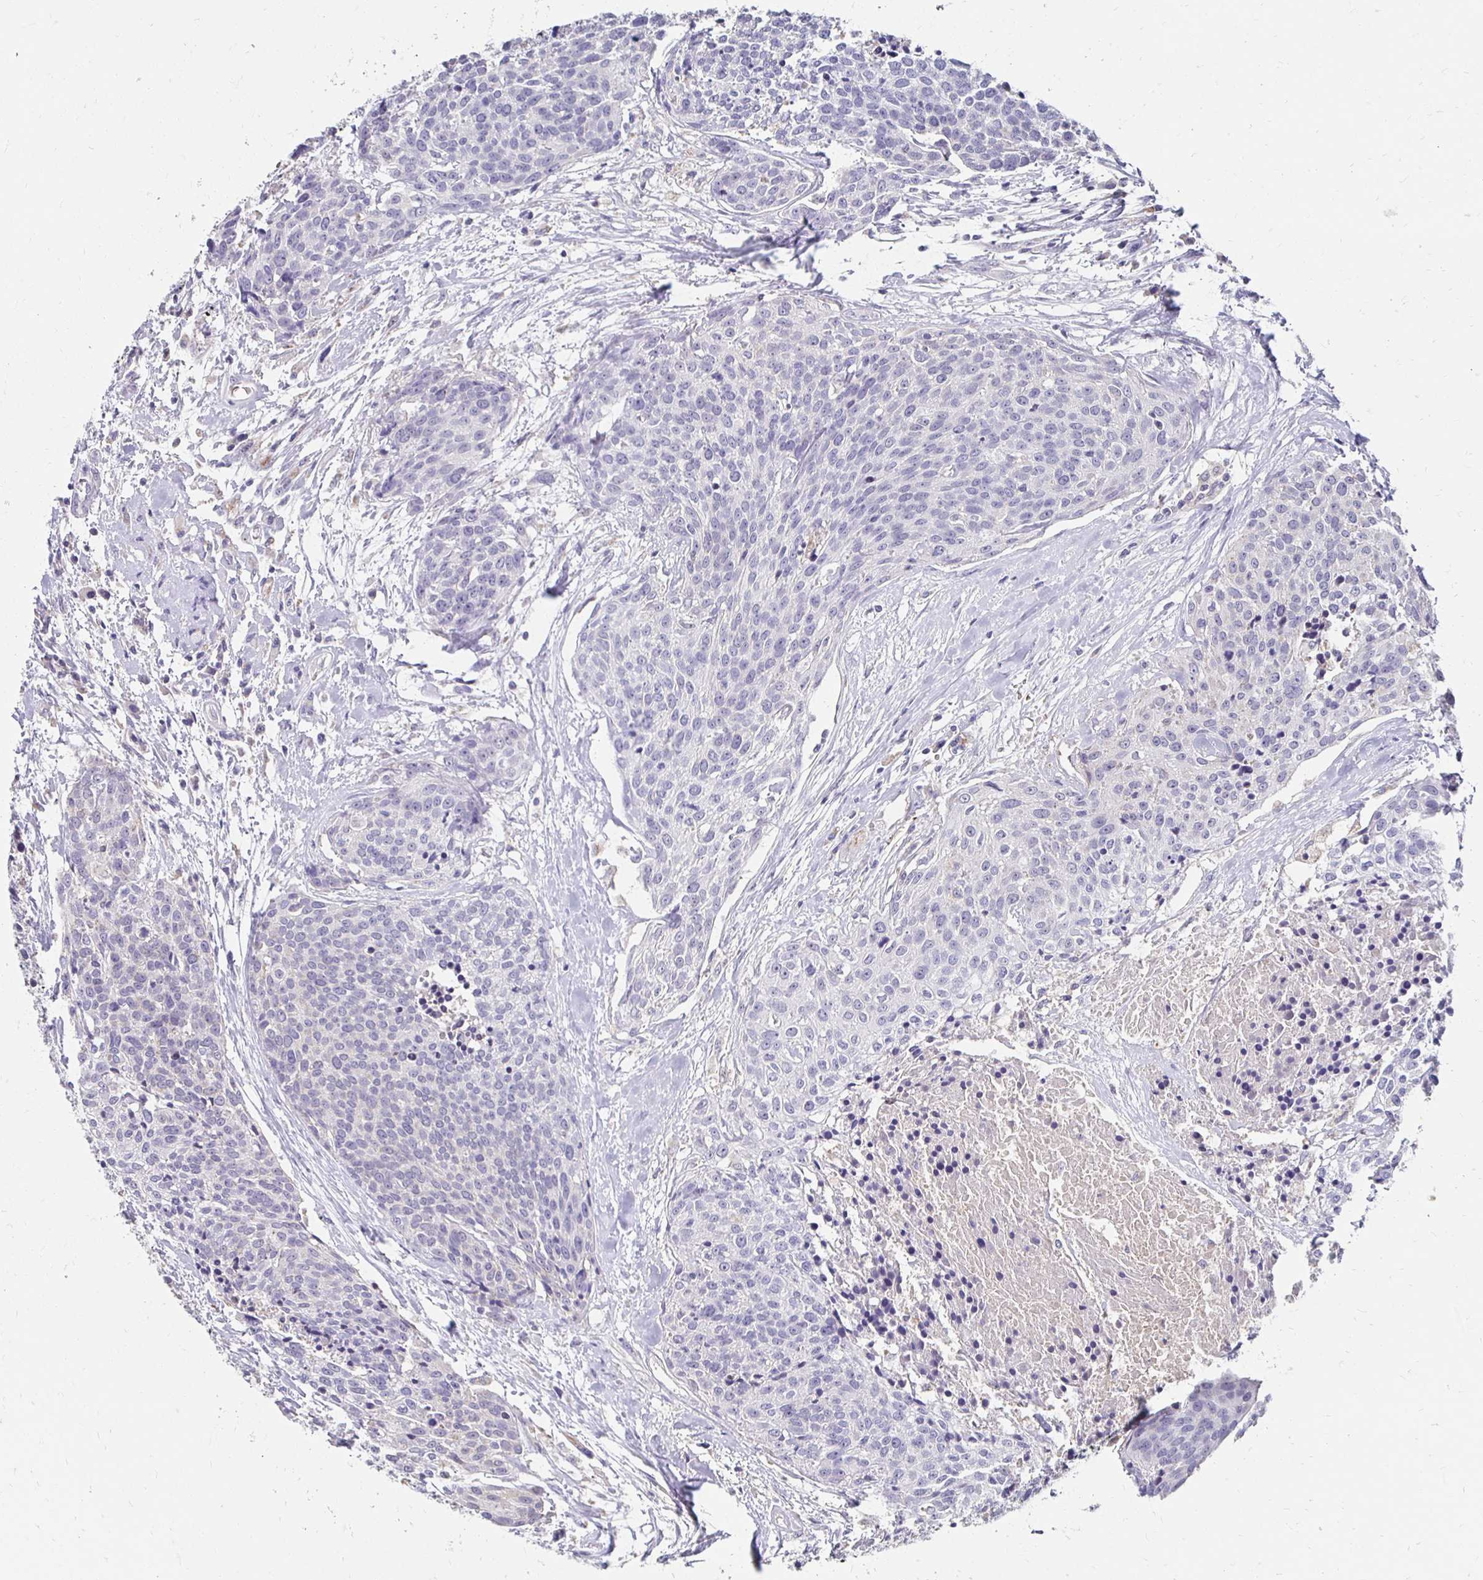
{"staining": {"intensity": "negative", "quantity": "none", "location": "none"}, "tissue": "head and neck cancer", "cell_type": "Tumor cells", "image_type": "cancer", "snomed": [{"axis": "morphology", "description": "Squamous cell carcinoma, NOS"}, {"axis": "topography", "description": "Oral tissue"}, {"axis": "topography", "description": "Head-Neck"}], "caption": "Photomicrograph shows no protein staining in tumor cells of head and neck cancer (squamous cell carcinoma) tissue.", "gene": "GK2", "patient": {"sex": "male", "age": 64}}